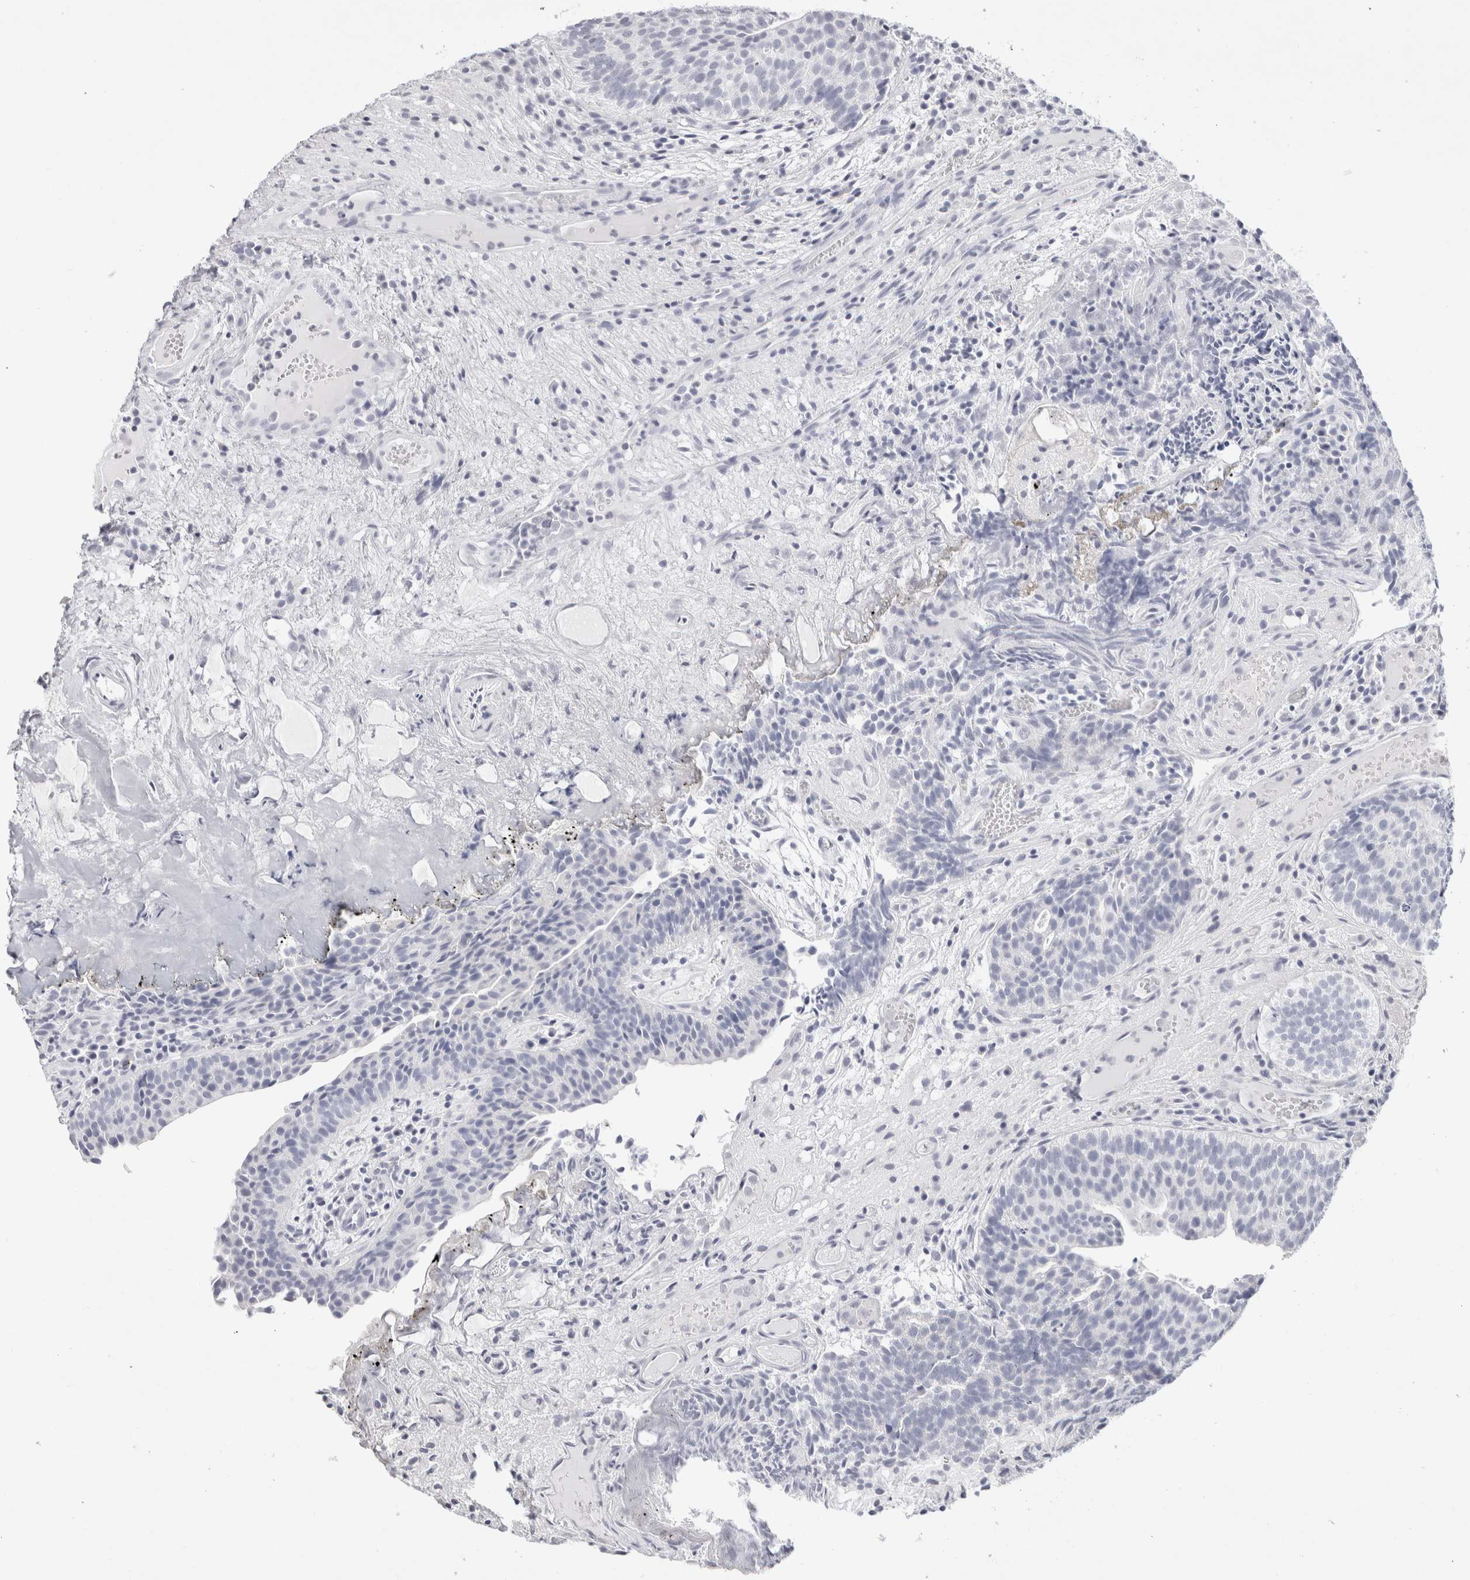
{"staining": {"intensity": "negative", "quantity": "none", "location": "none"}, "tissue": "urothelial cancer", "cell_type": "Tumor cells", "image_type": "cancer", "snomed": [{"axis": "morphology", "description": "Urothelial carcinoma, Low grade"}, {"axis": "topography", "description": "Urinary bladder"}], "caption": "Immunohistochemistry (IHC) micrograph of low-grade urothelial carcinoma stained for a protein (brown), which exhibits no positivity in tumor cells. (Stains: DAB IHC with hematoxylin counter stain, Microscopy: brightfield microscopy at high magnification).", "gene": "GARIN1A", "patient": {"sex": "male", "age": 86}}